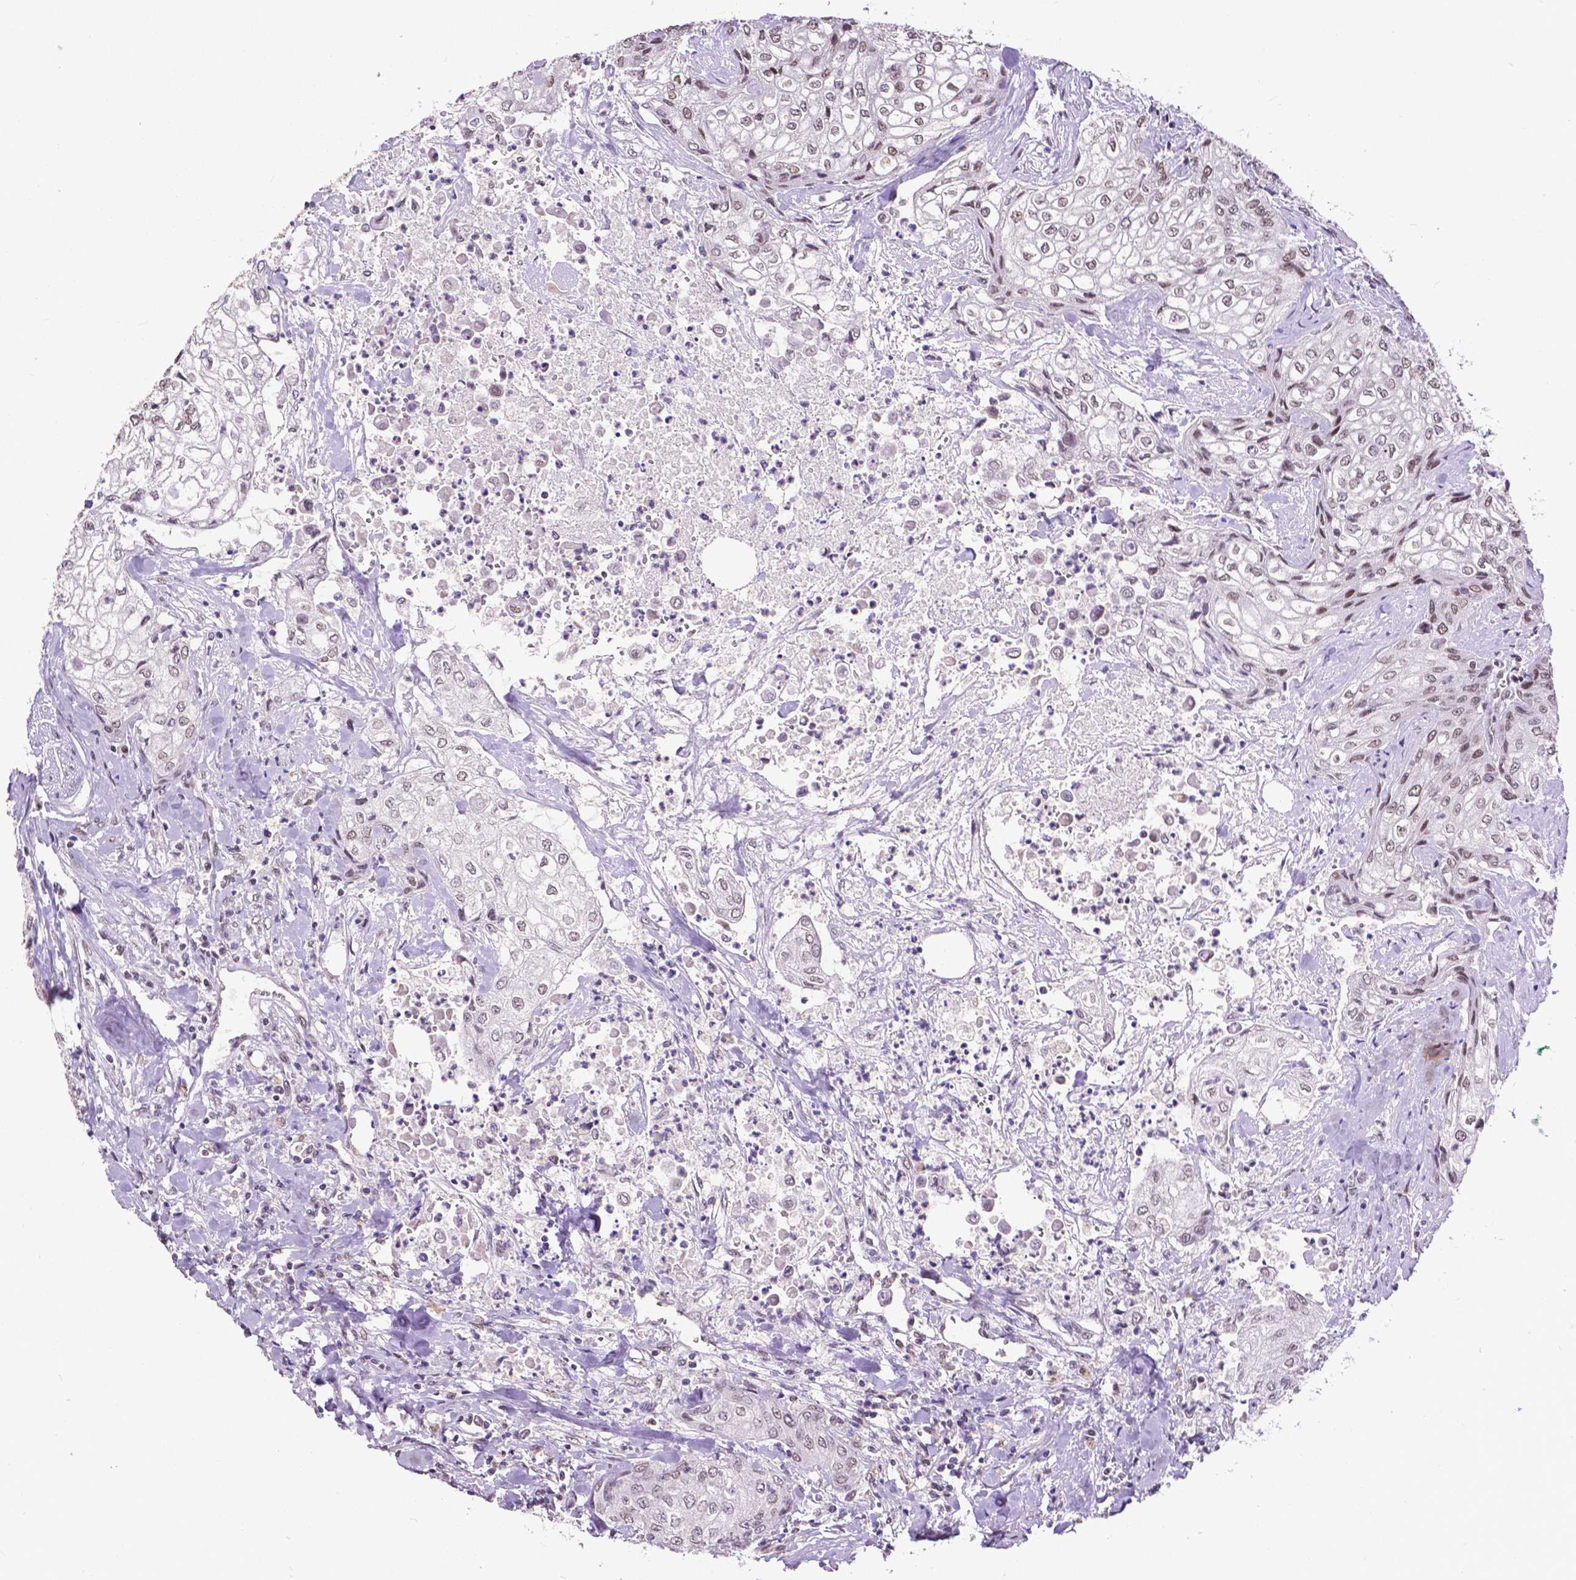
{"staining": {"intensity": "negative", "quantity": "none", "location": "none"}, "tissue": "urothelial cancer", "cell_type": "Tumor cells", "image_type": "cancer", "snomed": [{"axis": "morphology", "description": "Urothelial carcinoma, High grade"}, {"axis": "topography", "description": "Urinary bladder"}], "caption": "Tumor cells show no significant positivity in urothelial carcinoma (high-grade). (DAB (3,3'-diaminobenzidine) immunohistochemistry (IHC), high magnification).", "gene": "ATRX", "patient": {"sex": "male", "age": 62}}